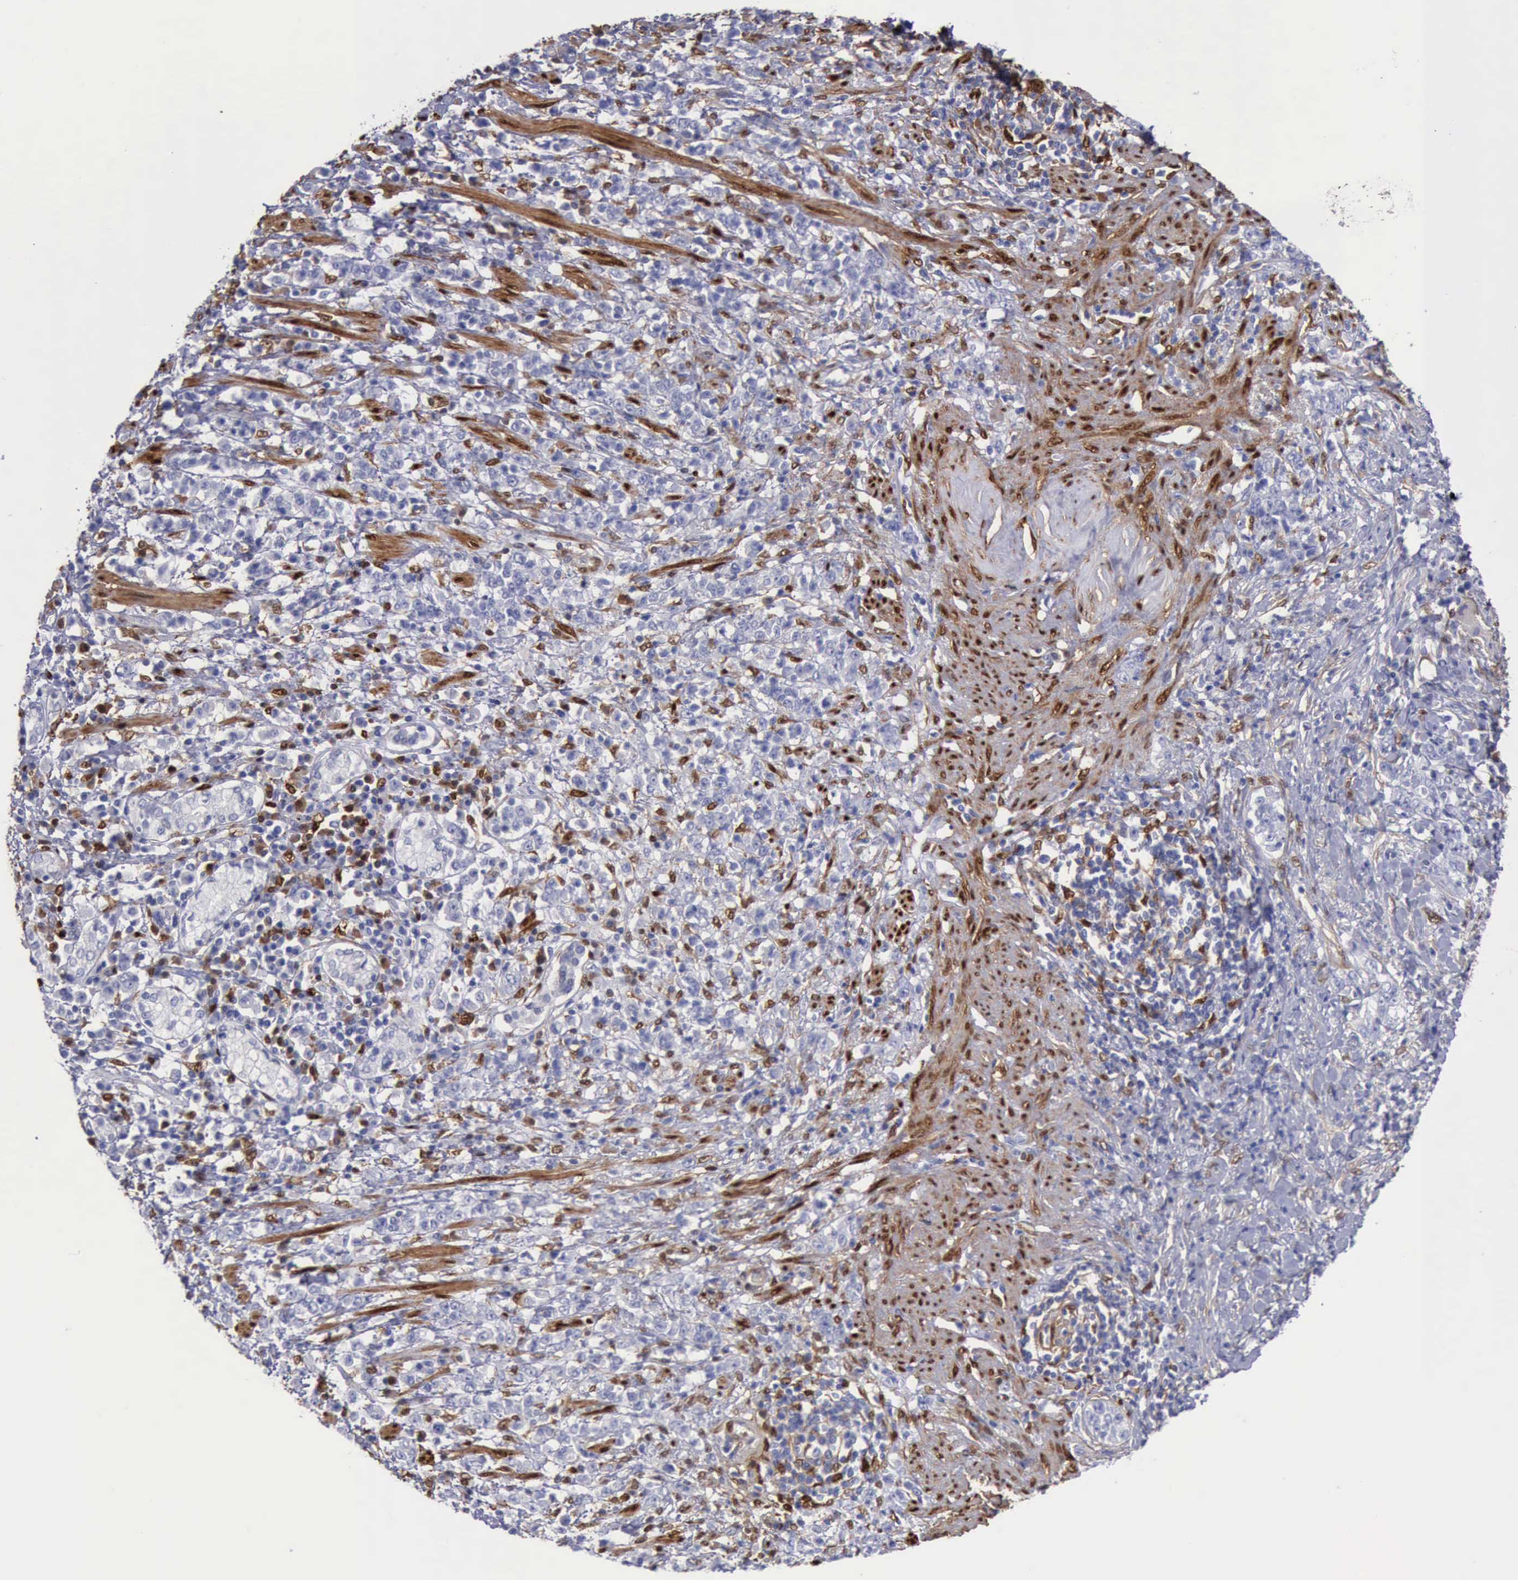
{"staining": {"intensity": "negative", "quantity": "none", "location": "none"}, "tissue": "stomach cancer", "cell_type": "Tumor cells", "image_type": "cancer", "snomed": [{"axis": "morphology", "description": "Adenocarcinoma, NOS"}, {"axis": "topography", "description": "Stomach, lower"}], "caption": "Immunohistochemical staining of stomach cancer displays no significant positivity in tumor cells.", "gene": "FHL1", "patient": {"sex": "male", "age": 88}}